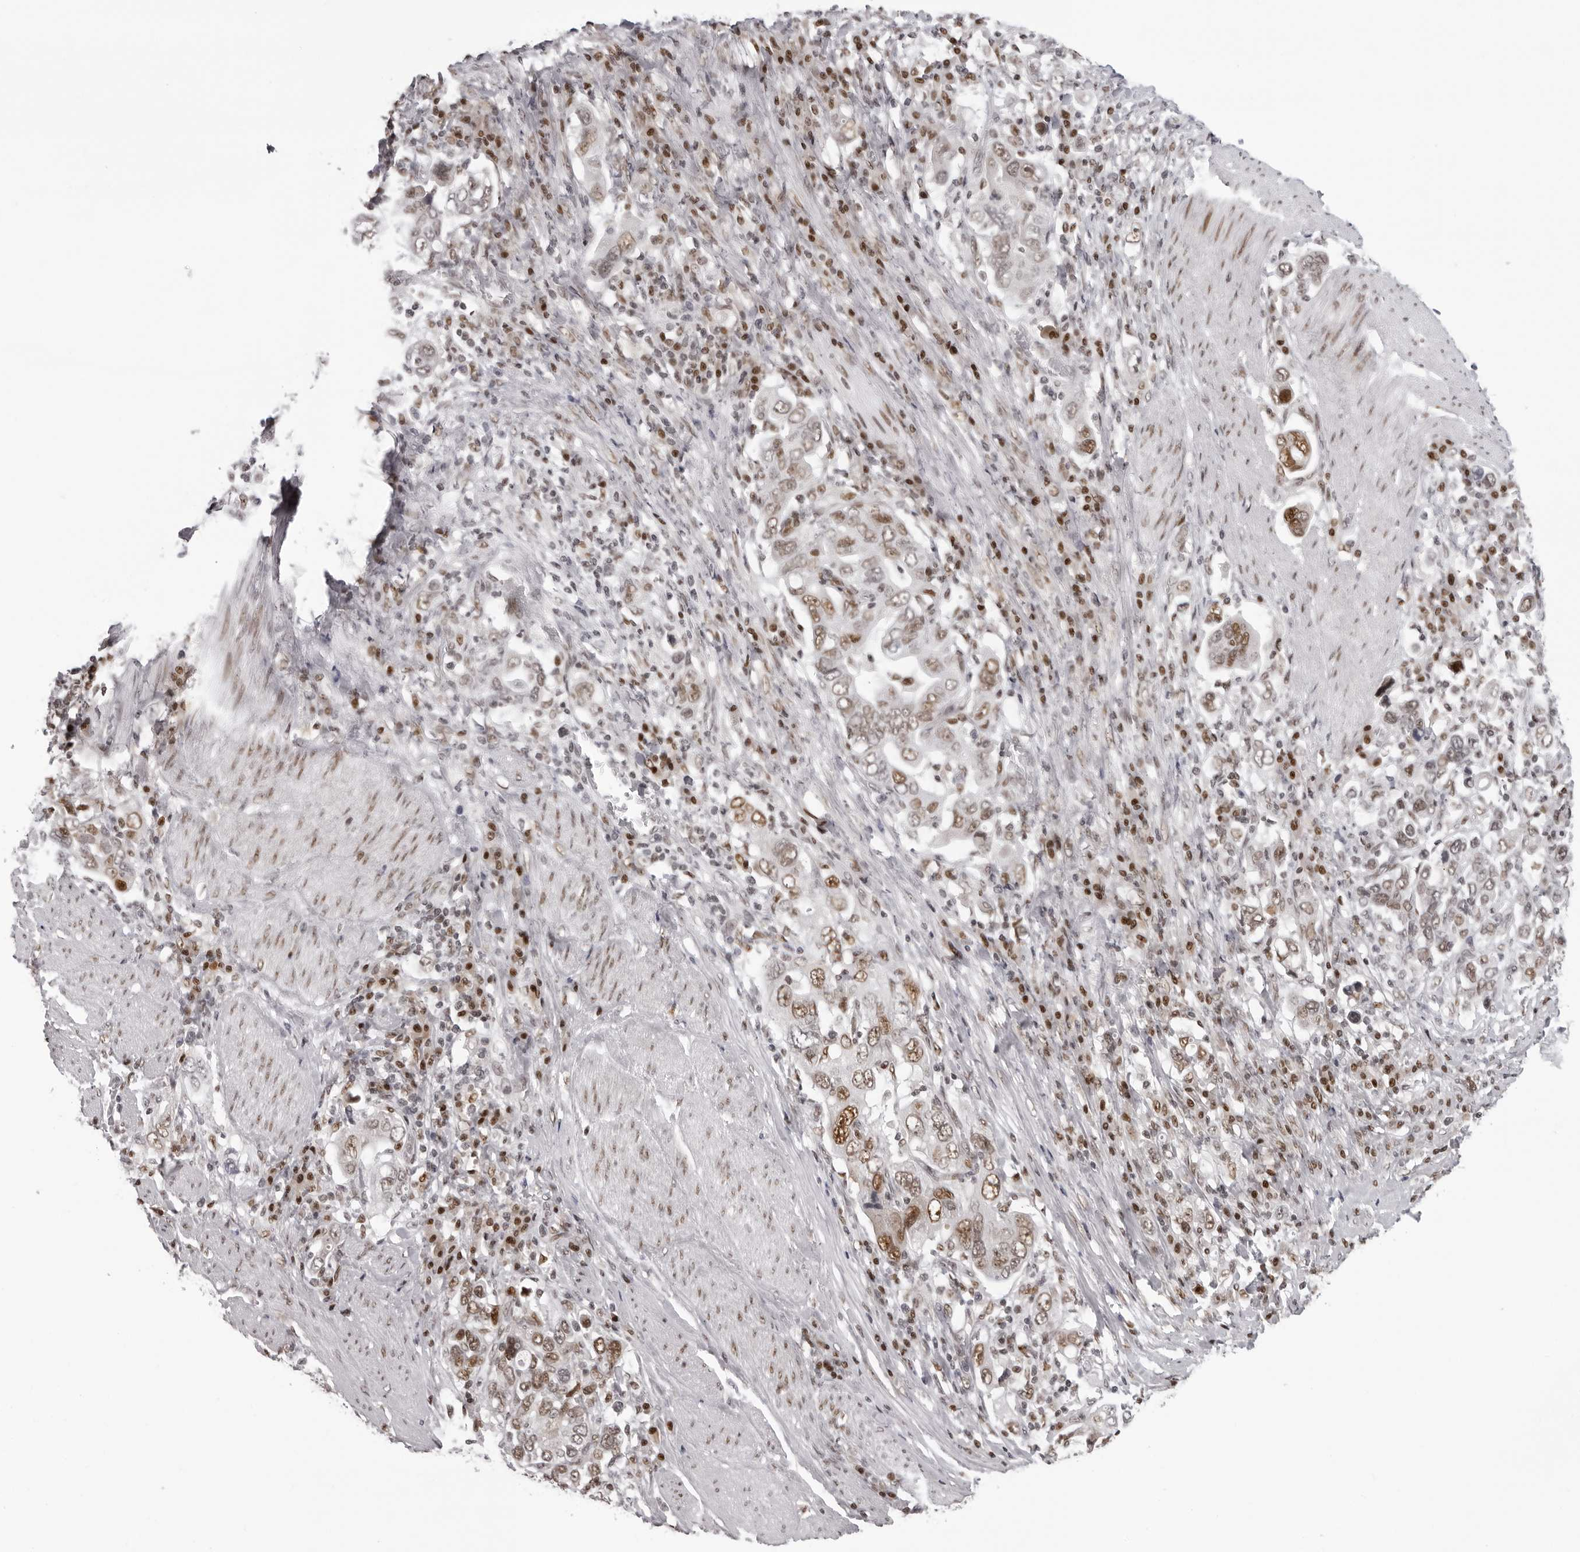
{"staining": {"intensity": "moderate", "quantity": ">75%", "location": "nuclear"}, "tissue": "stomach cancer", "cell_type": "Tumor cells", "image_type": "cancer", "snomed": [{"axis": "morphology", "description": "Adenocarcinoma, NOS"}, {"axis": "topography", "description": "Stomach, upper"}], "caption": "Immunohistochemical staining of human stomach adenocarcinoma demonstrates medium levels of moderate nuclear staining in about >75% of tumor cells.", "gene": "HEXIM2", "patient": {"sex": "male", "age": 62}}